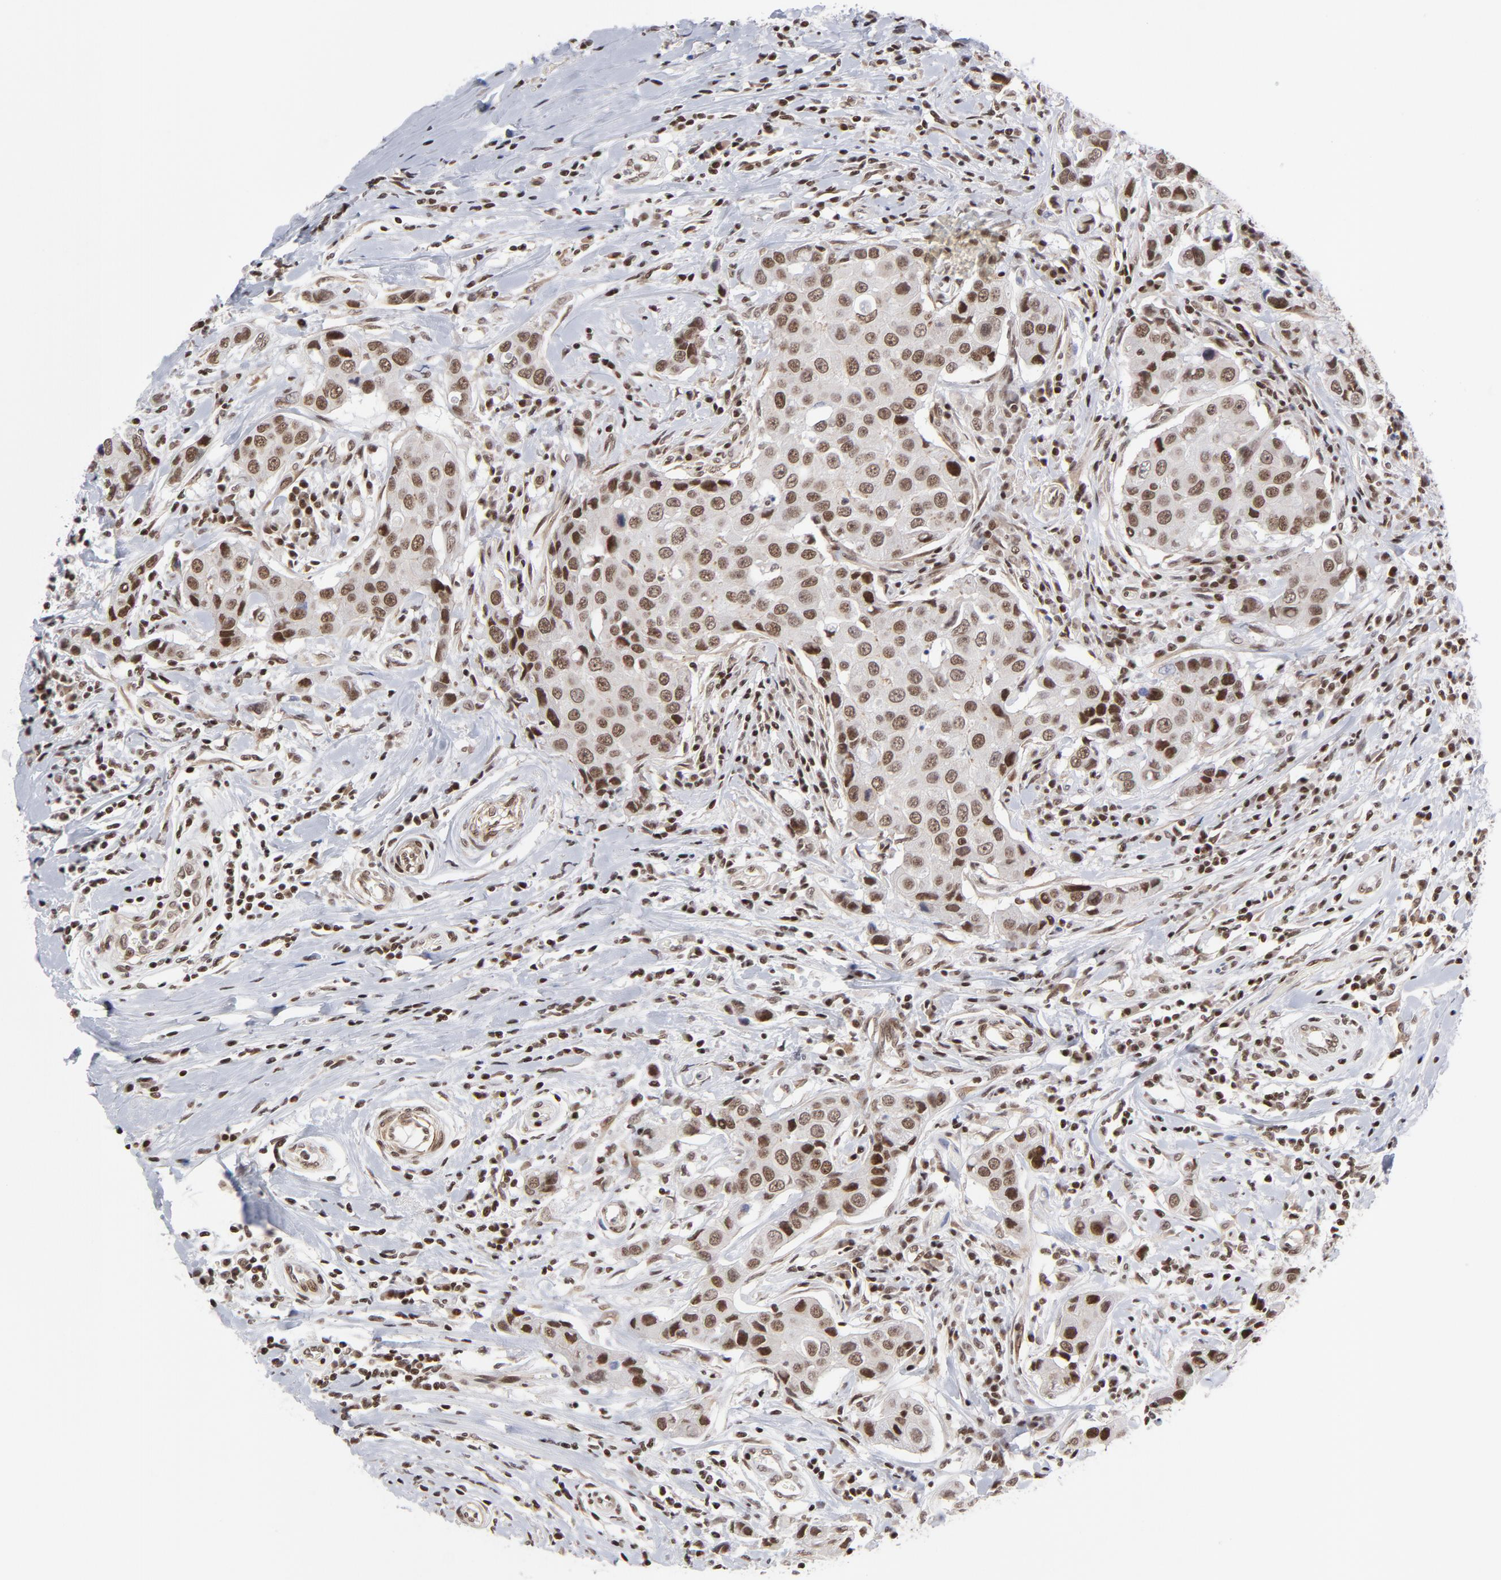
{"staining": {"intensity": "strong", "quantity": ">75%", "location": "nuclear"}, "tissue": "breast cancer", "cell_type": "Tumor cells", "image_type": "cancer", "snomed": [{"axis": "morphology", "description": "Duct carcinoma"}, {"axis": "topography", "description": "Breast"}], "caption": "This is an image of immunohistochemistry (IHC) staining of invasive ductal carcinoma (breast), which shows strong staining in the nuclear of tumor cells.", "gene": "CTCF", "patient": {"sex": "female", "age": 27}}